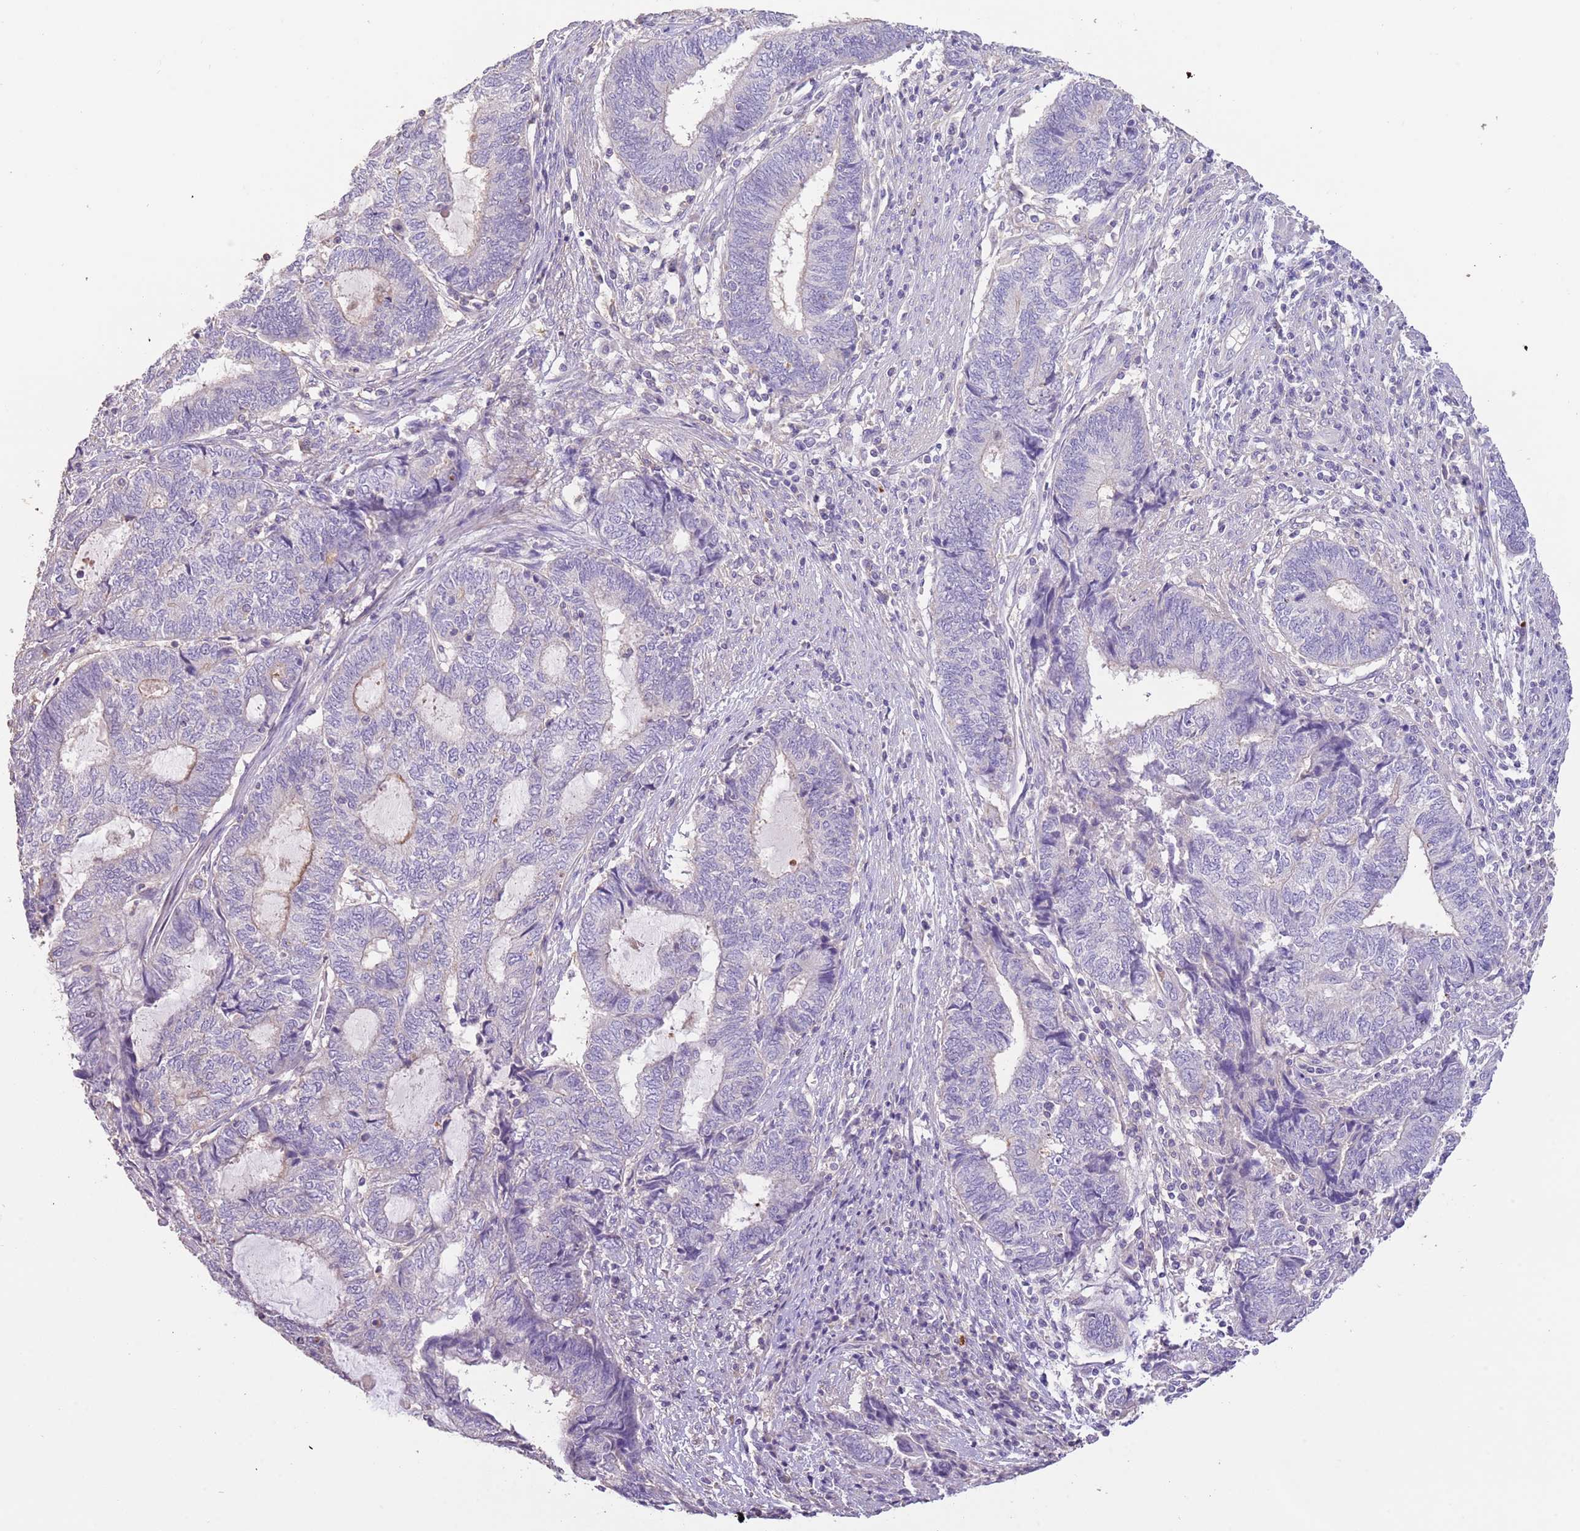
{"staining": {"intensity": "negative", "quantity": "none", "location": "none"}, "tissue": "endometrial cancer", "cell_type": "Tumor cells", "image_type": "cancer", "snomed": [{"axis": "morphology", "description": "Adenocarcinoma, NOS"}, {"axis": "topography", "description": "Uterus"}, {"axis": "topography", "description": "Endometrium"}], "caption": "High power microscopy micrograph of an immunohistochemistry (IHC) histopathology image of endometrial cancer (adenocarcinoma), revealing no significant expression in tumor cells. Brightfield microscopy of IHC stained with DAB (3,3'-diaminobenzidine) (brown) and hematoxylin (blue), captured at high magnification.", "gene": "SFTPA1", "patient": {"sex": "female", "age": 70}}